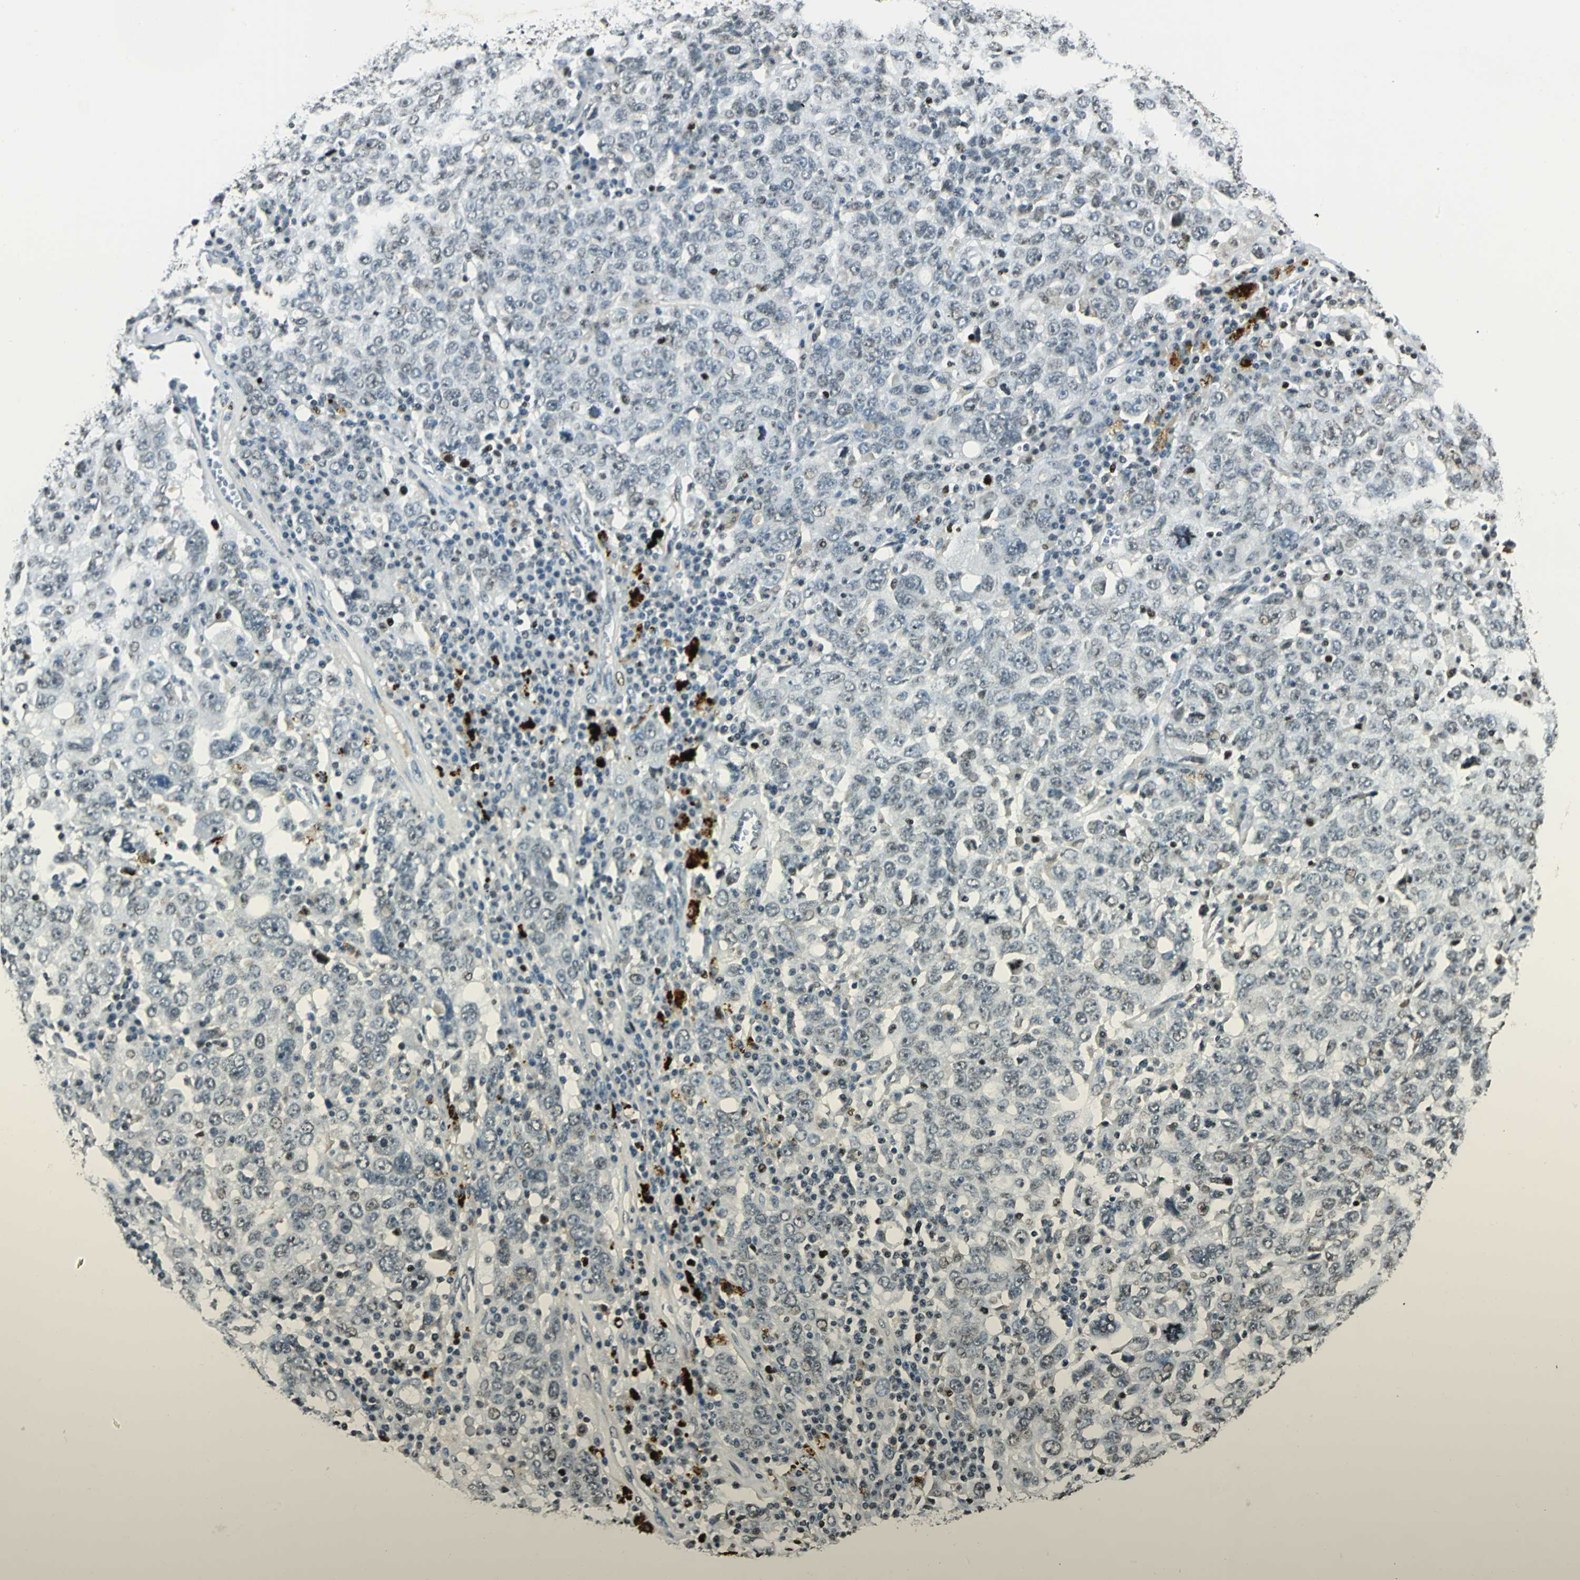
{"staining": {"intensity": "moderate", "quantity": "<25%", "location": "nuclear"}, "tissue": "ovarian cancer", "cell_type": "Tumor cells", "image_type": "cancer", "snomed": [{"axis": "morphology", "description": "Carcinoma, endometroid"}, {"axis": "topography", "description": "Ovary"}], "caption": "Ovarian endometroid carcinoma stained with a protein marker demonstrates moderate staining in tumor cells.", "gene": "MCM4", "patient": {"sex": "female", "age": 62}}